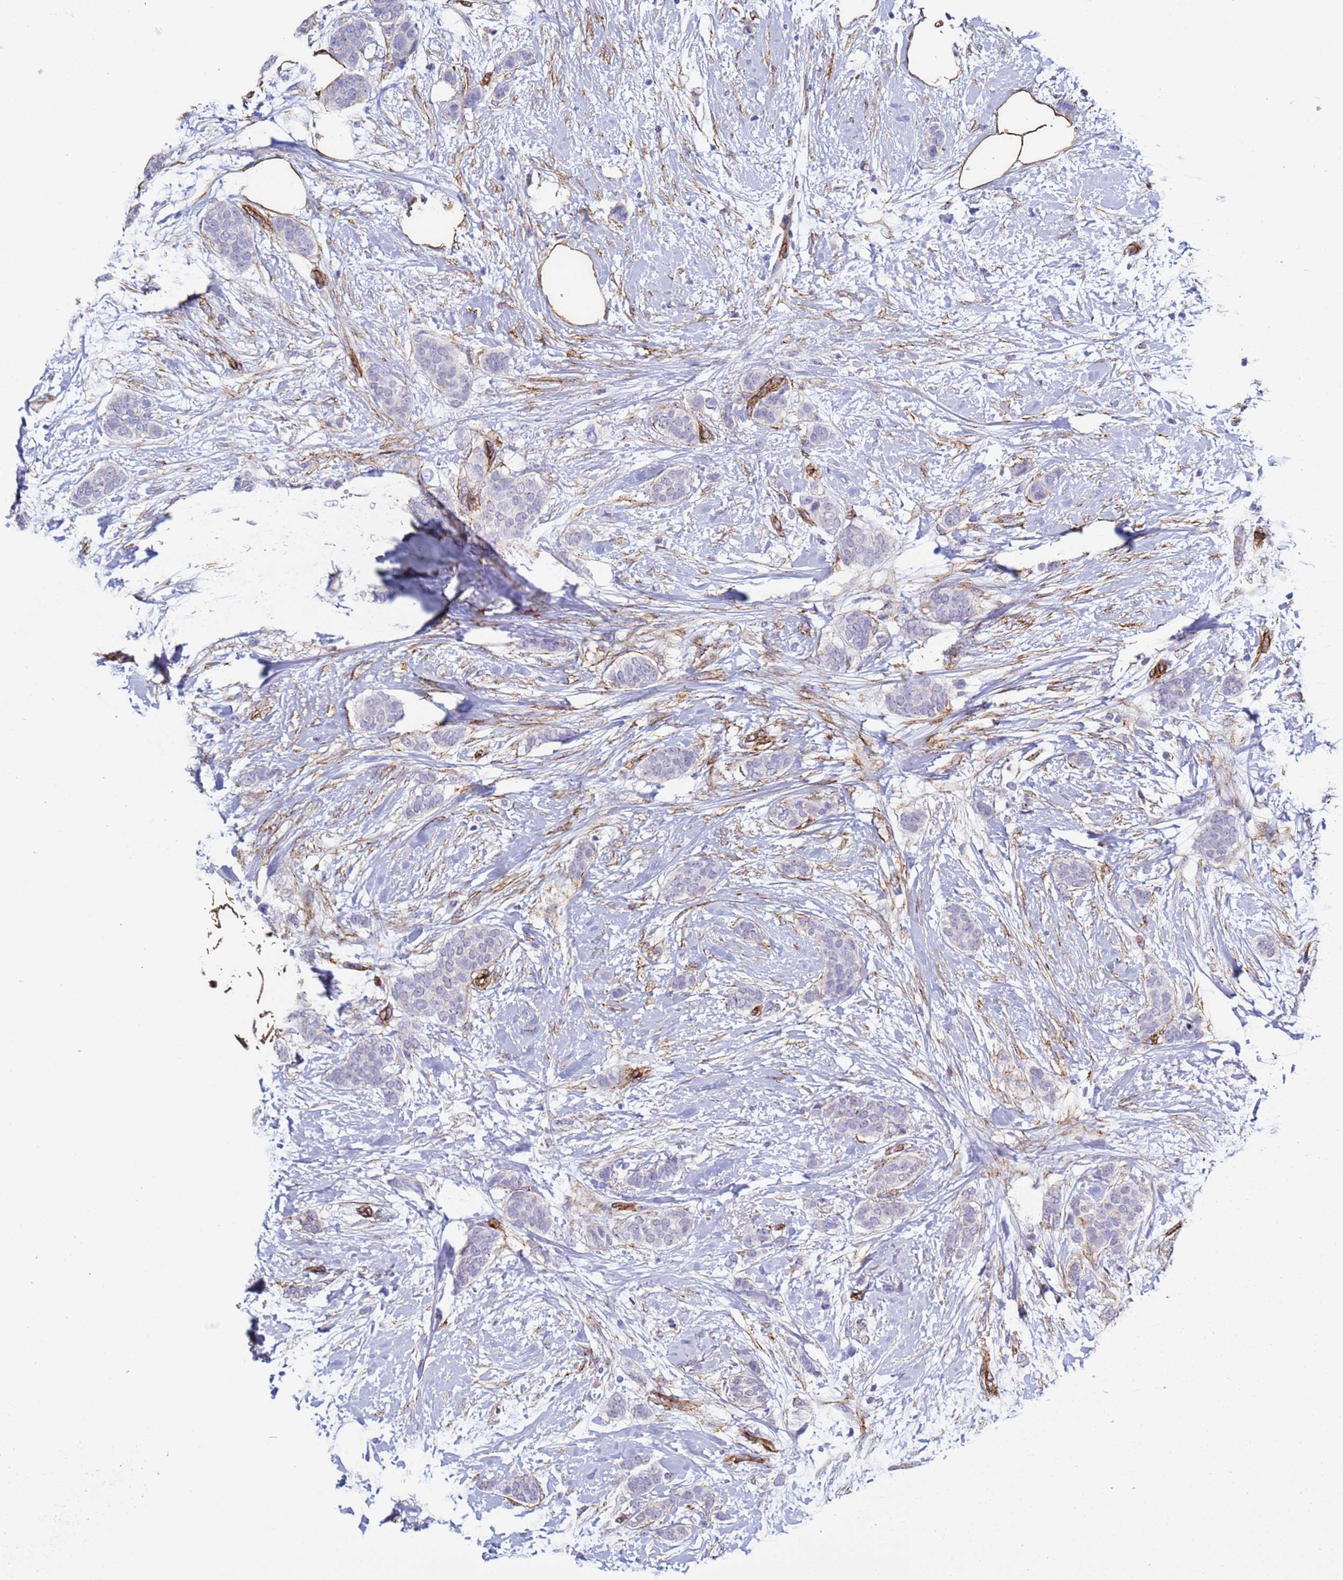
{"staining": {"intensity": "negative", "quantity": "none", "location": "none"}, "tissue": "breast cancer", "cell_type": "Tumor cells", "image_type": "cancer", "snomed": [{"axis": "morphology", "description": "Duct carcinoma"}, {"axis": "topography", "description": "Breast"}], "caption": "Protein analysis of breast cancer exhibits no significant positivity in tumor cells.", "gene": "GASK1A", "patient": {"sex": "female", "age": 72}}